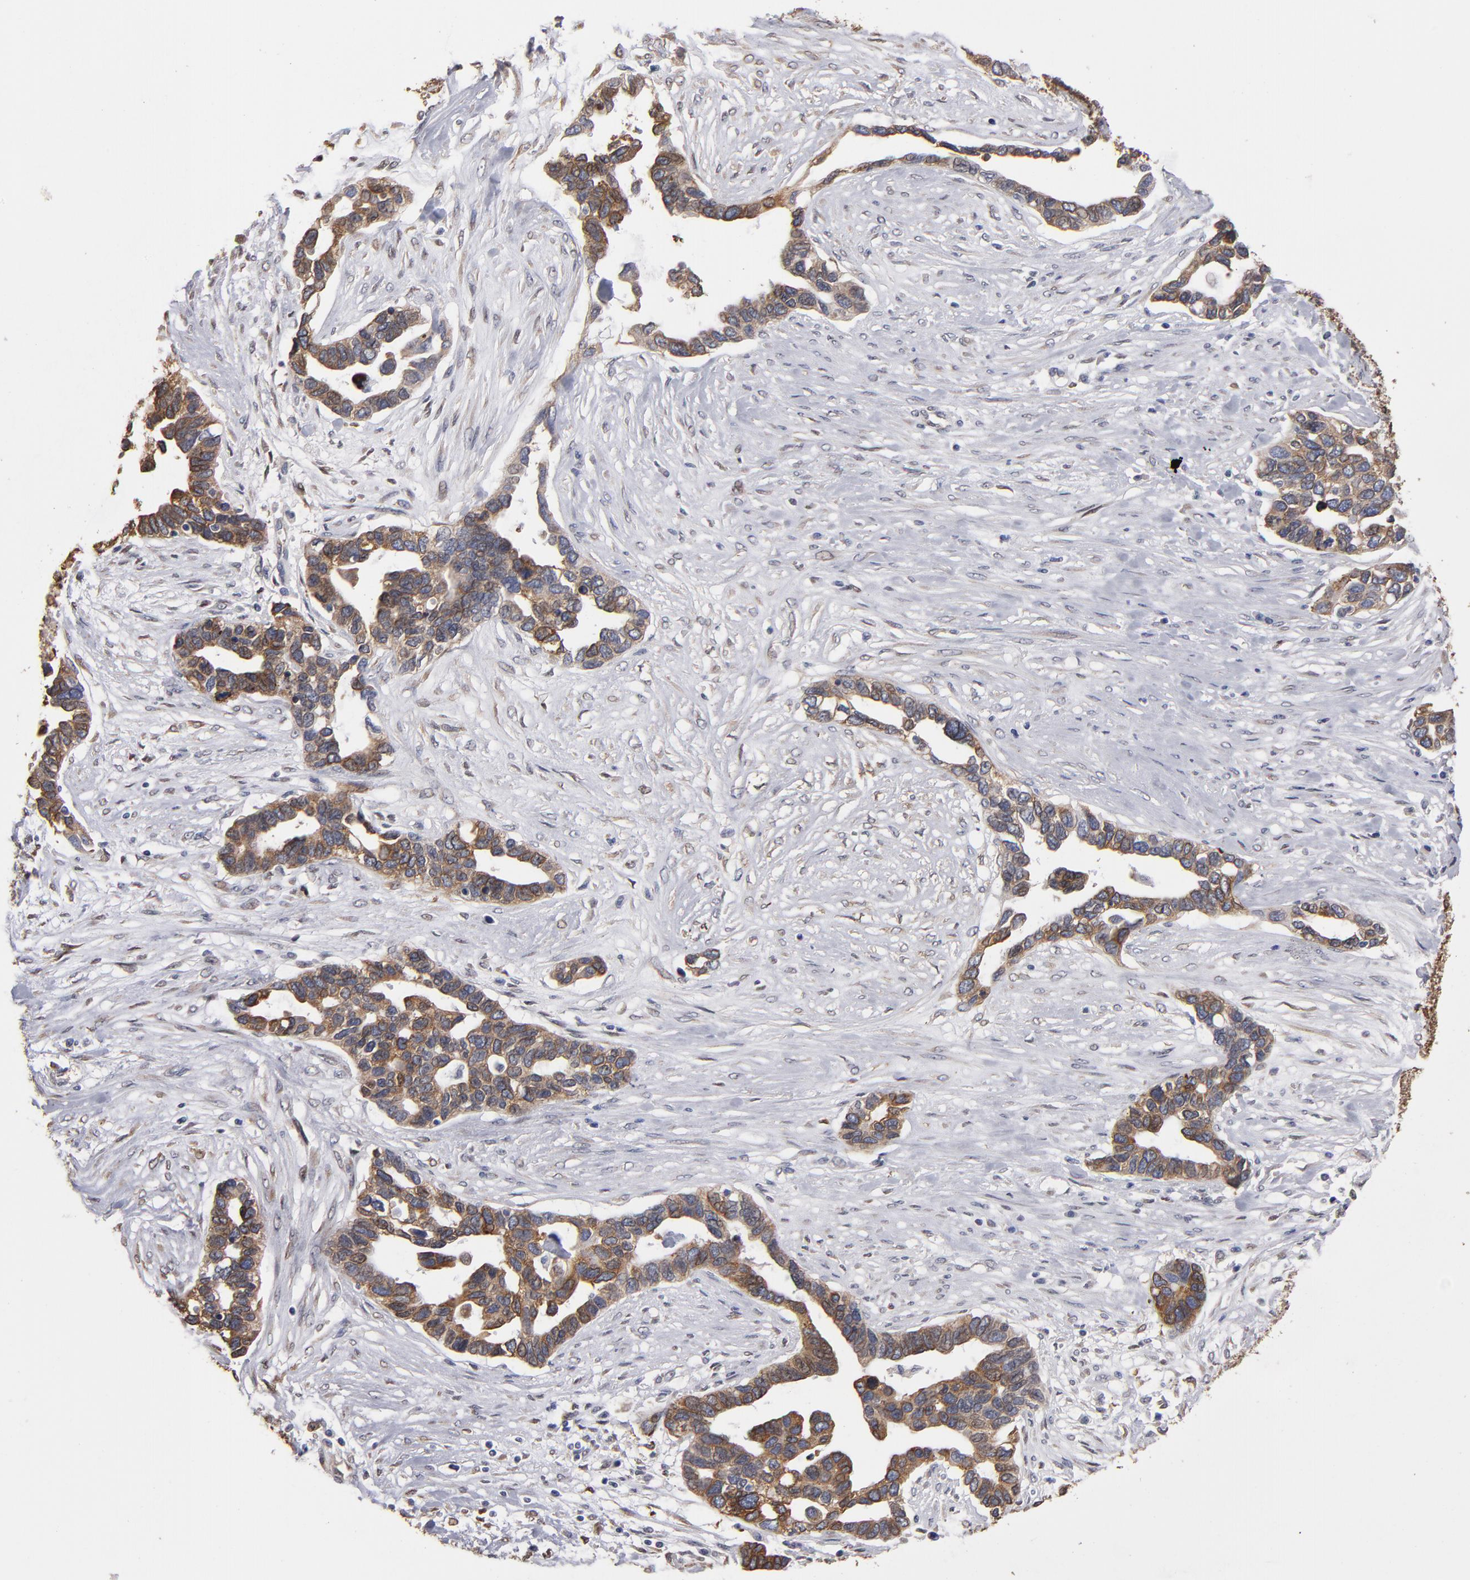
{"staining": {"intensity": "moderate", "quantity": ">75%", "location": "cytoplasmic/membranous"}, "tissue": "ovarian cancer", "cell_type": "Tumor cells", "image_type": "cancer", "snomed": [{"axis": "morphology", "description": "Cystadenocarcinoma, serous, NOS"}, {"axis": "topography", "description": "Ovary"}], "caption": "Immunohistochemical staining of ovarian cancer reveals medium levels of moderate cytoplasmic/membranous positivity in about >75% of tumor cells.", "gene": "PGRMC1", "patient": {"sex": "female", "age": 54}}